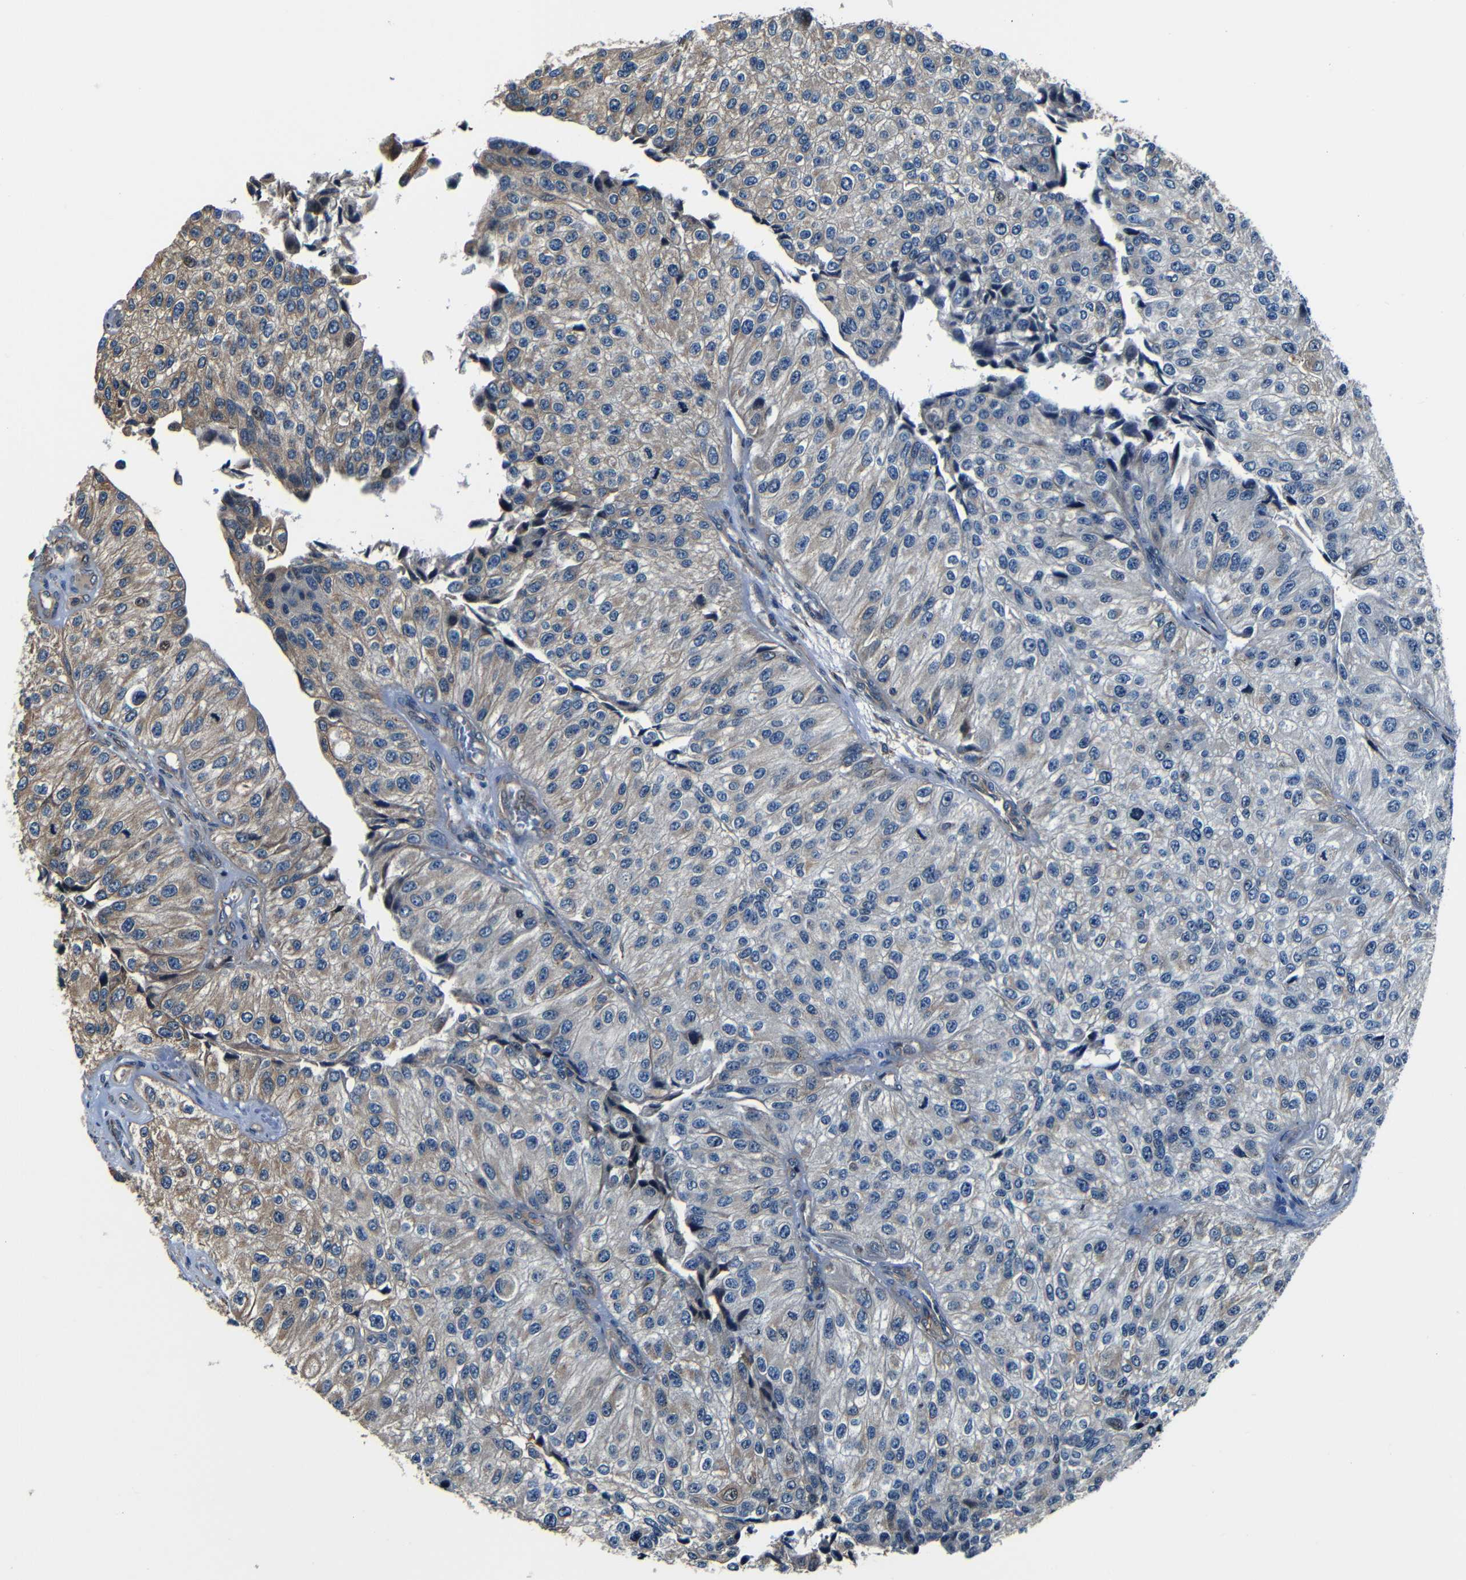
{"staining": {"intensity": "moderate", "quantity": "25%-75%", "location": "cytoplasmic/membranous"}, "tissue": "urothelial cancer", "cell_type": "Tumor cells", "image_type": "cancer", "snomed": [{"axis": "morphology", "description": "Urothelial carcinoma, High grade"}, {"axis": "topography", "description": "Kidney"}, {"axis": "topography", "description": "Urinary bladder"}], "caption": "DAB immunohistochemical staining of urothelial cancer shows moderate cytoplasmic/membranous protein staining in about 25%-75% of tumor cells.", "gene": "NCBP3", "patient": {"sex": "male", "age": 77}}